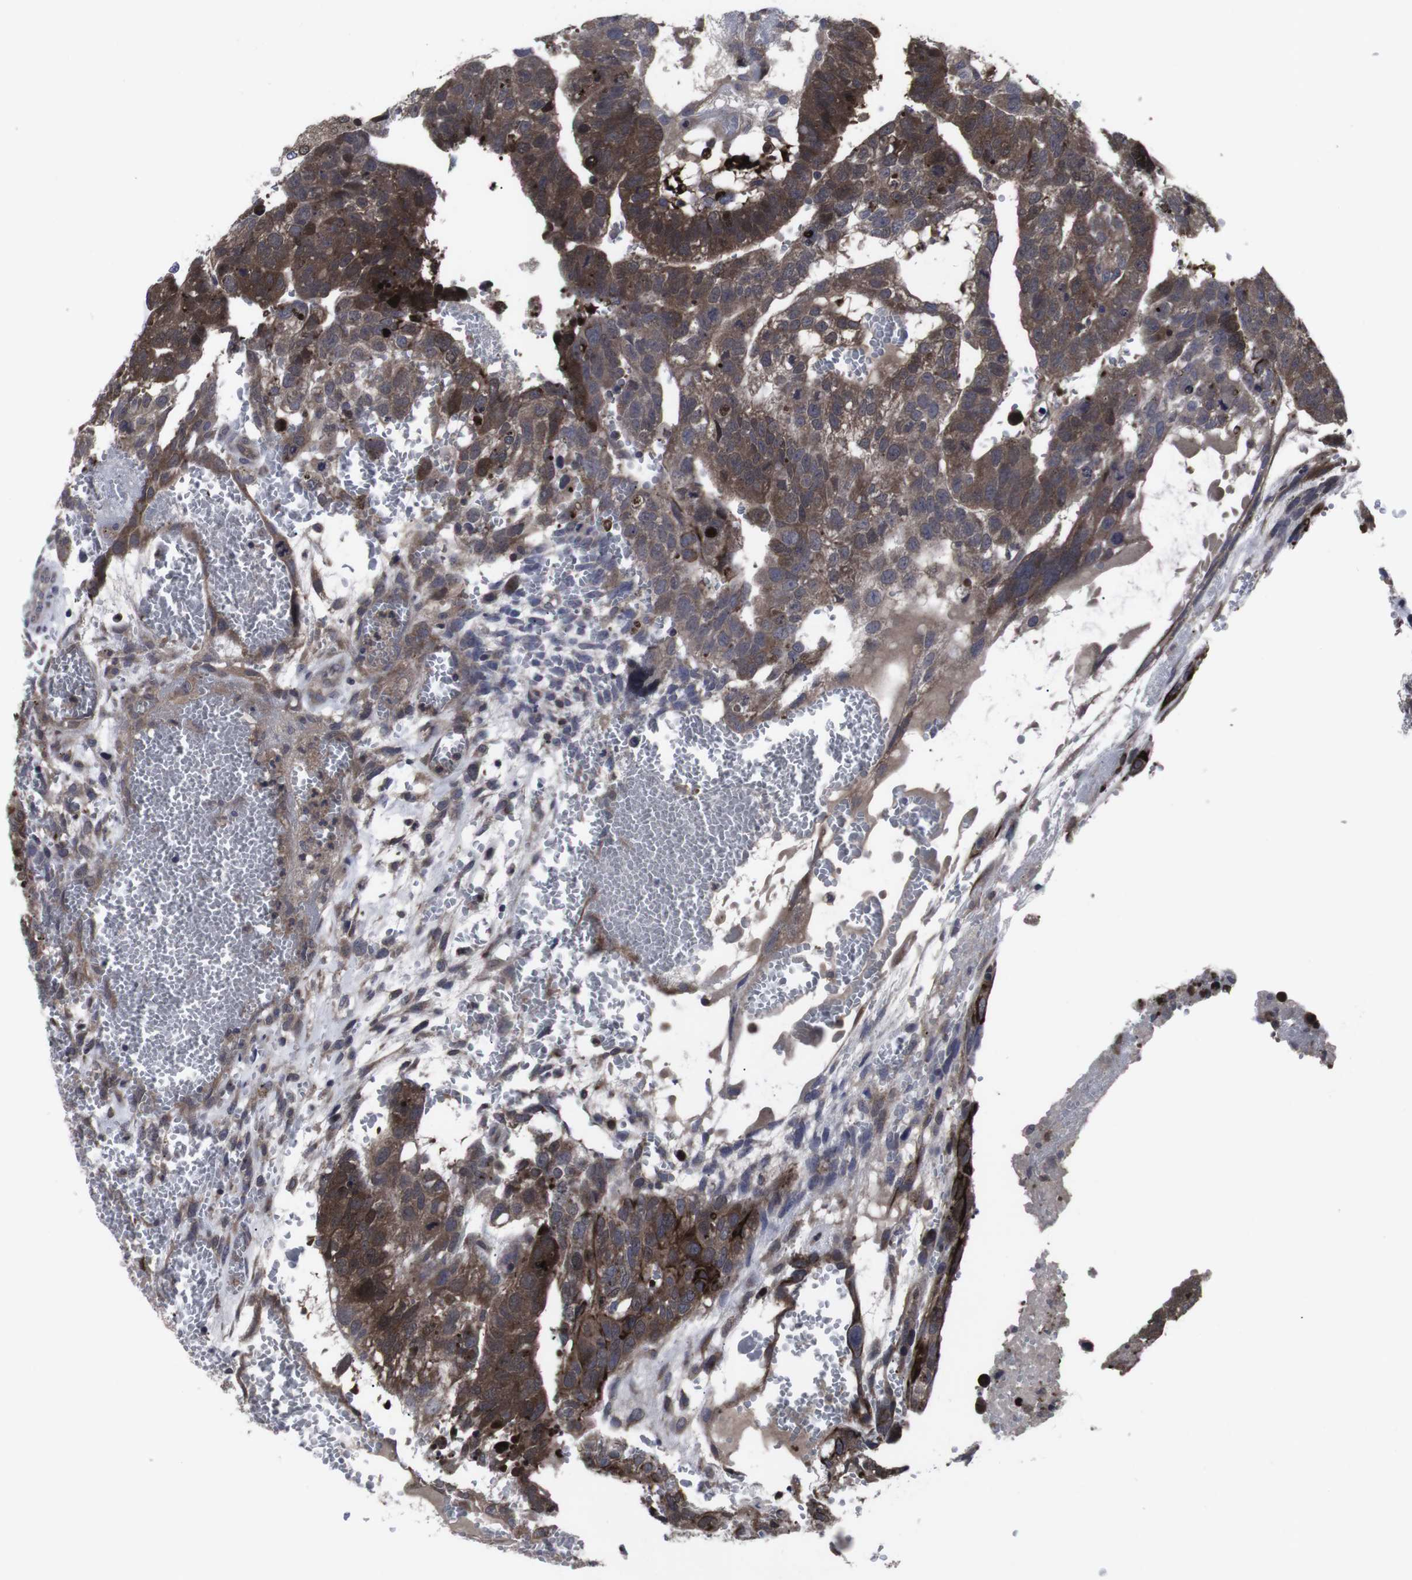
{"staining": {"intensity": "moderate", "quantity": ">75%", "location": "cytoplasmic/membranous"}, "tissue": "testis cancer", "cell_type": "Tumor cells", "image_type": "cancer", "snomed": [{"axis": "morphology", "description": "Seminoma, NOS"}, {"axis": "morphology", "description": "Carcinoma, Embryonal, NOS"}, {"axis": "topography", "description": "Testis"}], "caption": "Immunohistochemistry of testis seminoma exhibits medium levels of moderate cytoplasmic/membranous staining in about >75% of tumor cells.", "gene": "HPRT1", "patient": {"sex": "male", "age": 52}}